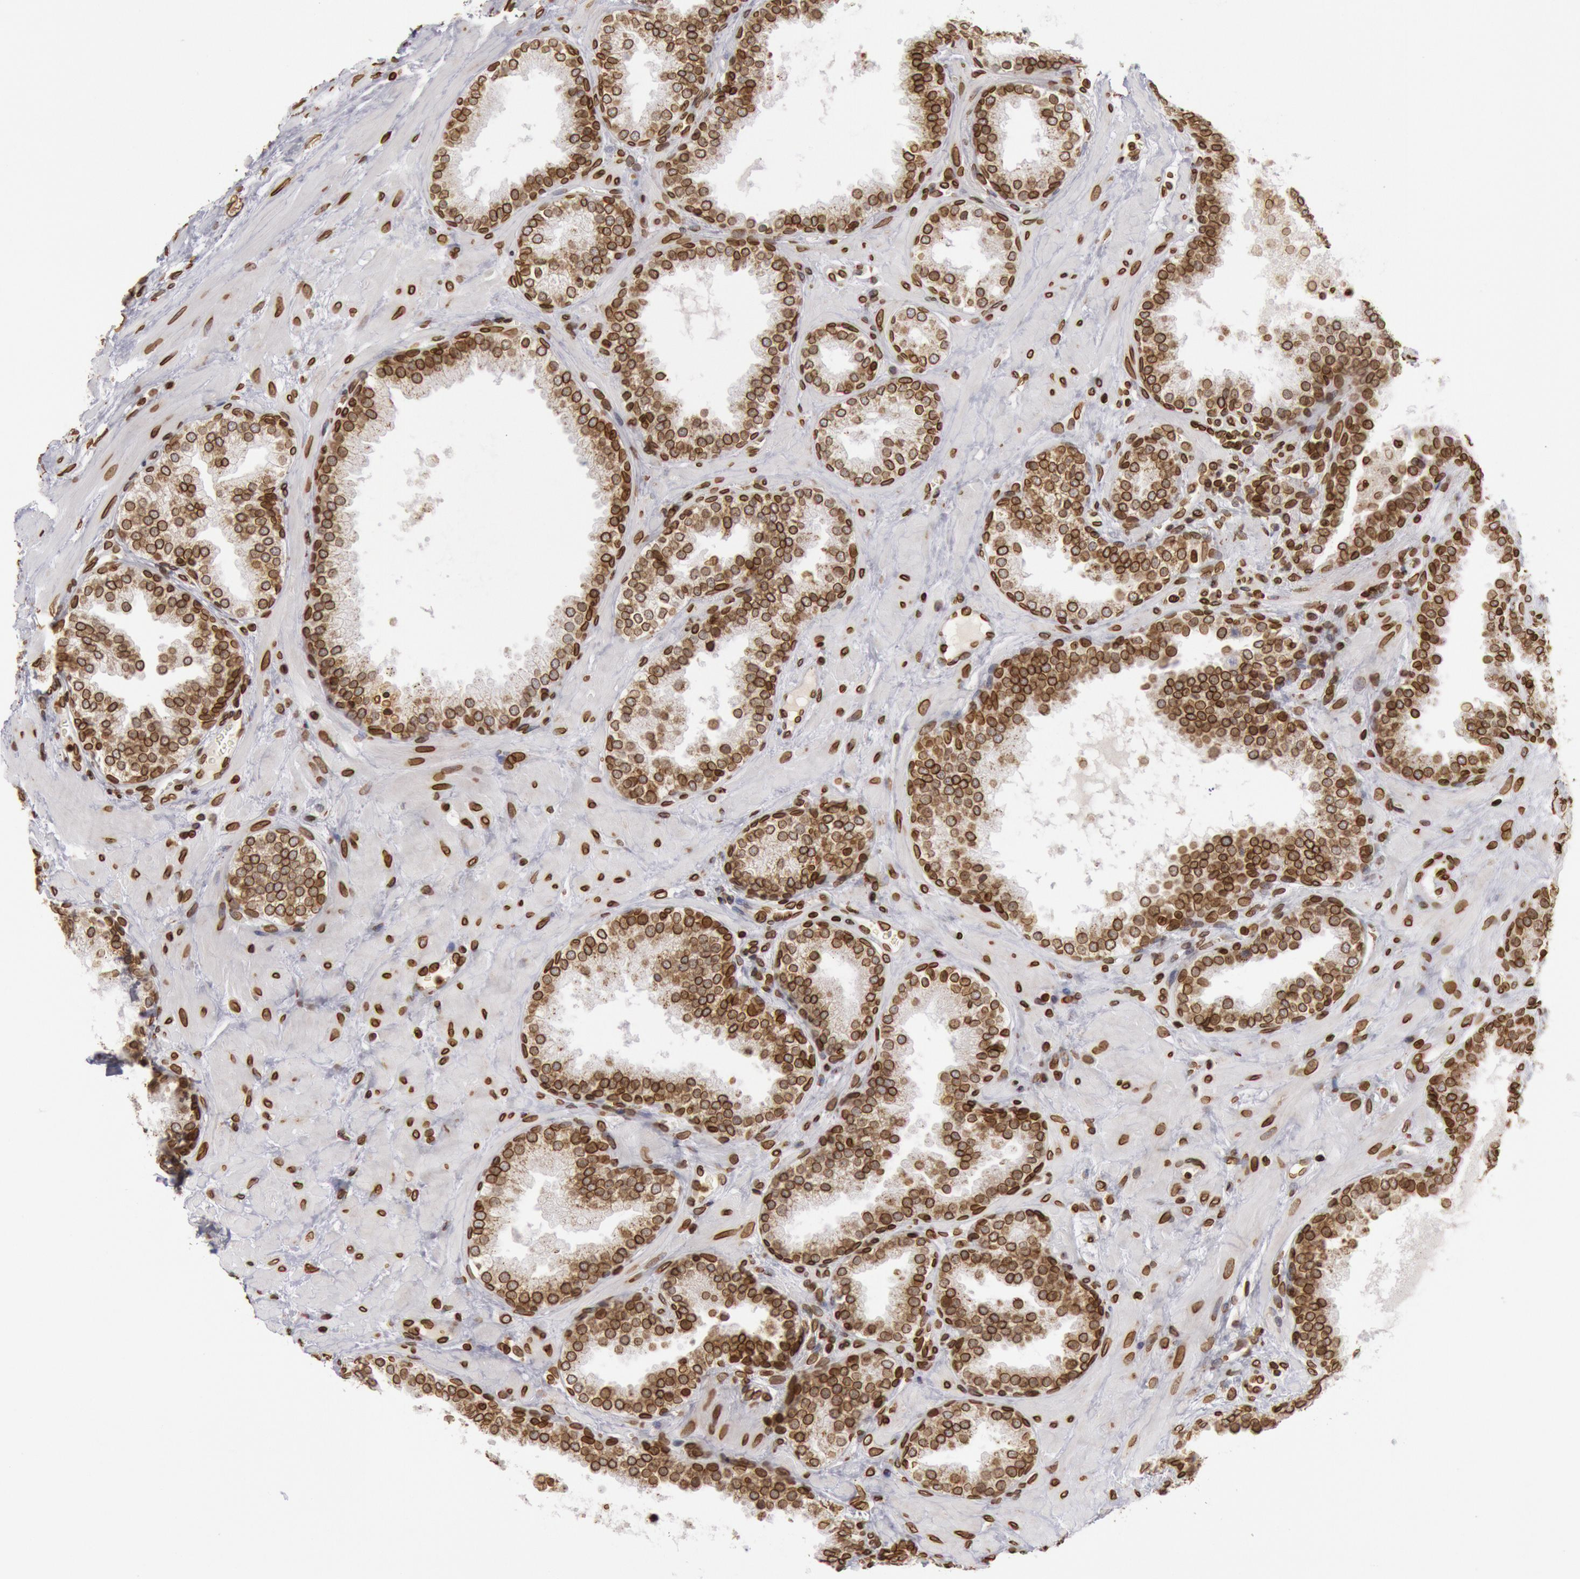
{"staining": {"intensity": "strong", "quantity": ">75%", "location": "nuclear"}, "tissue": "prostate", "cell_type": "Glandular cells", "image_type": "normal", "snomed": [{"axis": "morphology", "description": "Normal tissue, NOS"}, {"axis": "topography", "description": "Prostate"}], "caption": "This micrograph displays unremarkable prostate stained with IHC to label a protein in brown. The nuclear of glandular cells show strong positivity for the protein. Nuclei are counter-stained blue.", "gene": "SUN2", "patient": {"sex": "male", "age": 51}}